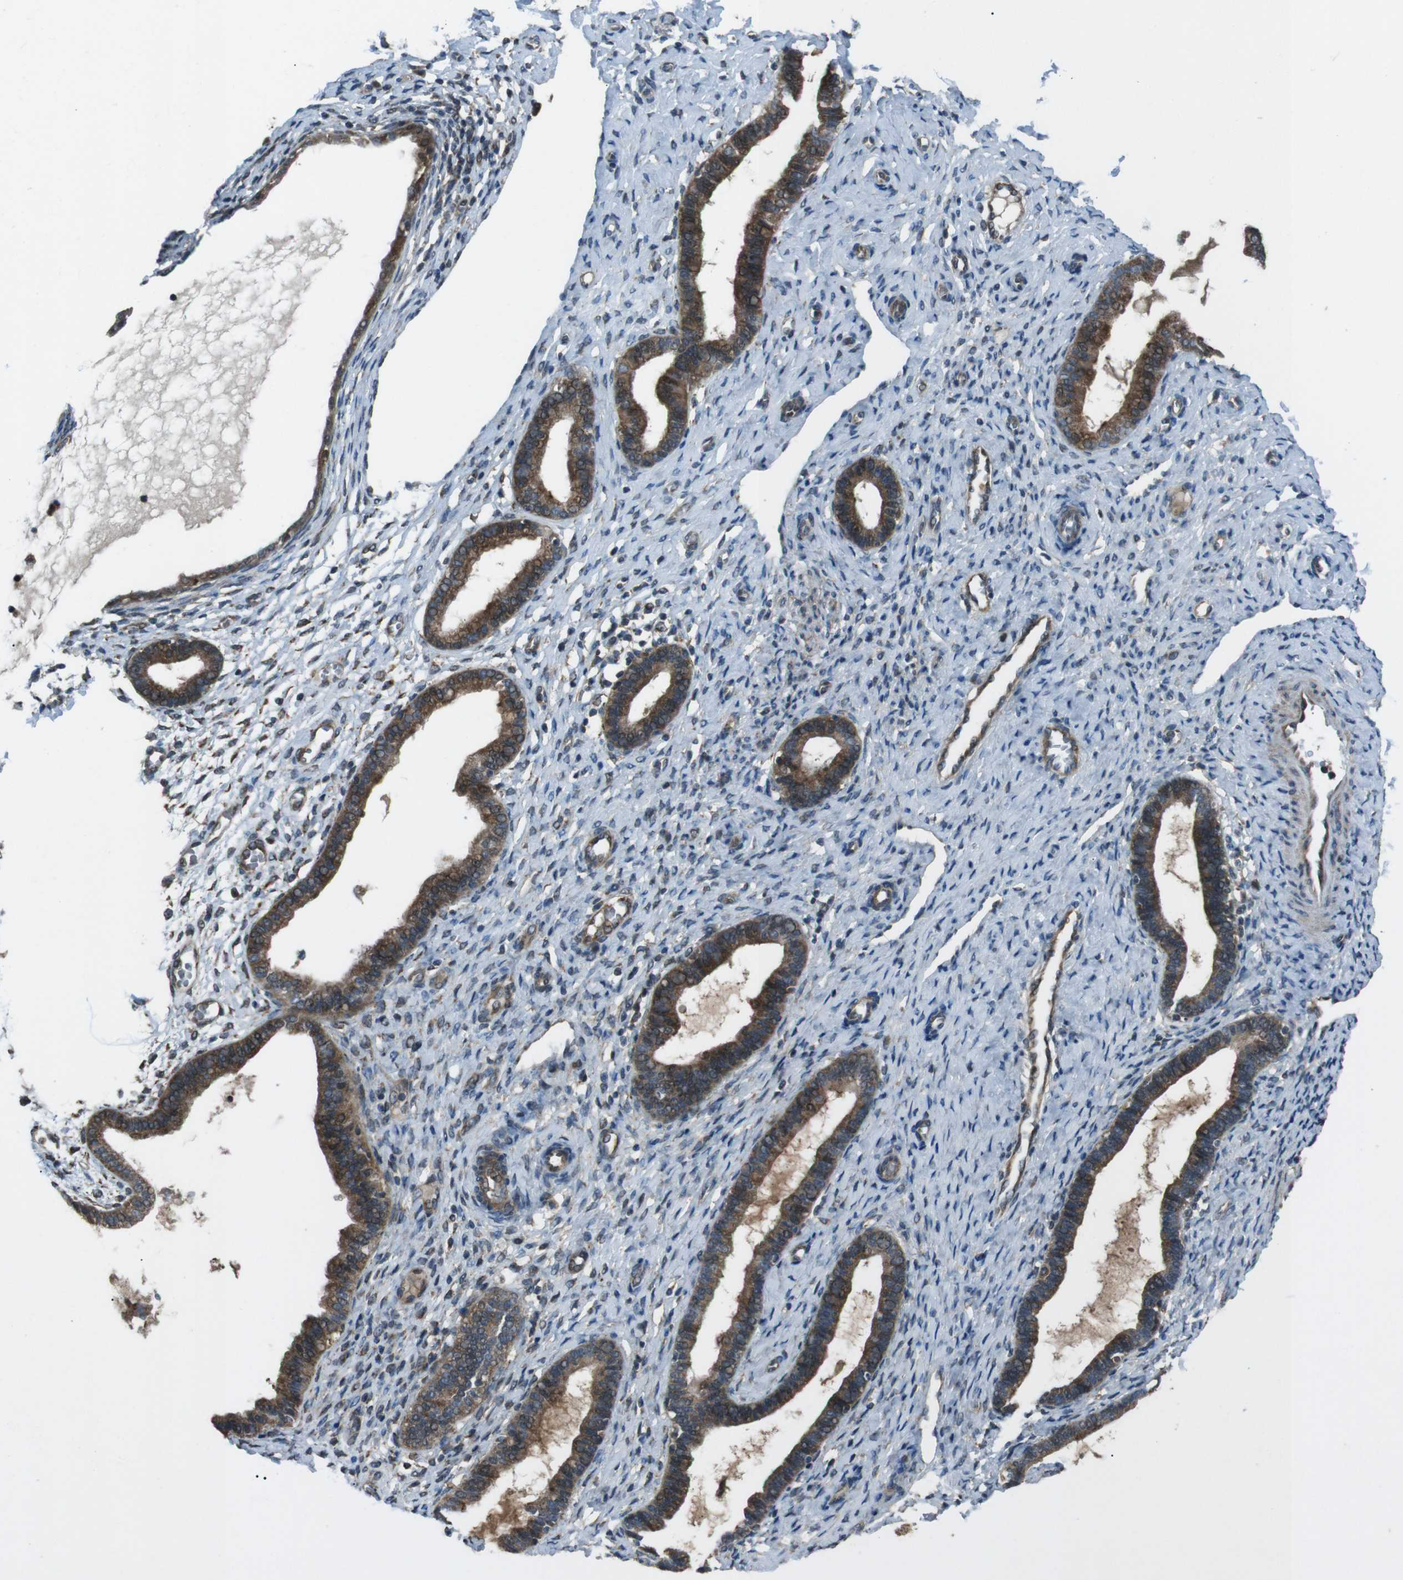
{"staining": {"intensity": "weak", "quantity": "<25%", "location": "cytoplasmic/membranous"}, "tissue": "endometrium", "cell_type": "Cells in endometrial stroma", "image_type": "normal", "snomed": [{"axis": "morphology", "description": "Normal tissue, NOS"}, {"axis": "topography", "description": "Endometrium"}], "caption": "High power microscopy histopathology image of an IHC micrograph of unremarkable endometrium, revealing no significant positivity in cells in endometrial stroma.", "gene": "SLC27A4", "patient": {"sex": "female", "age": 61}}